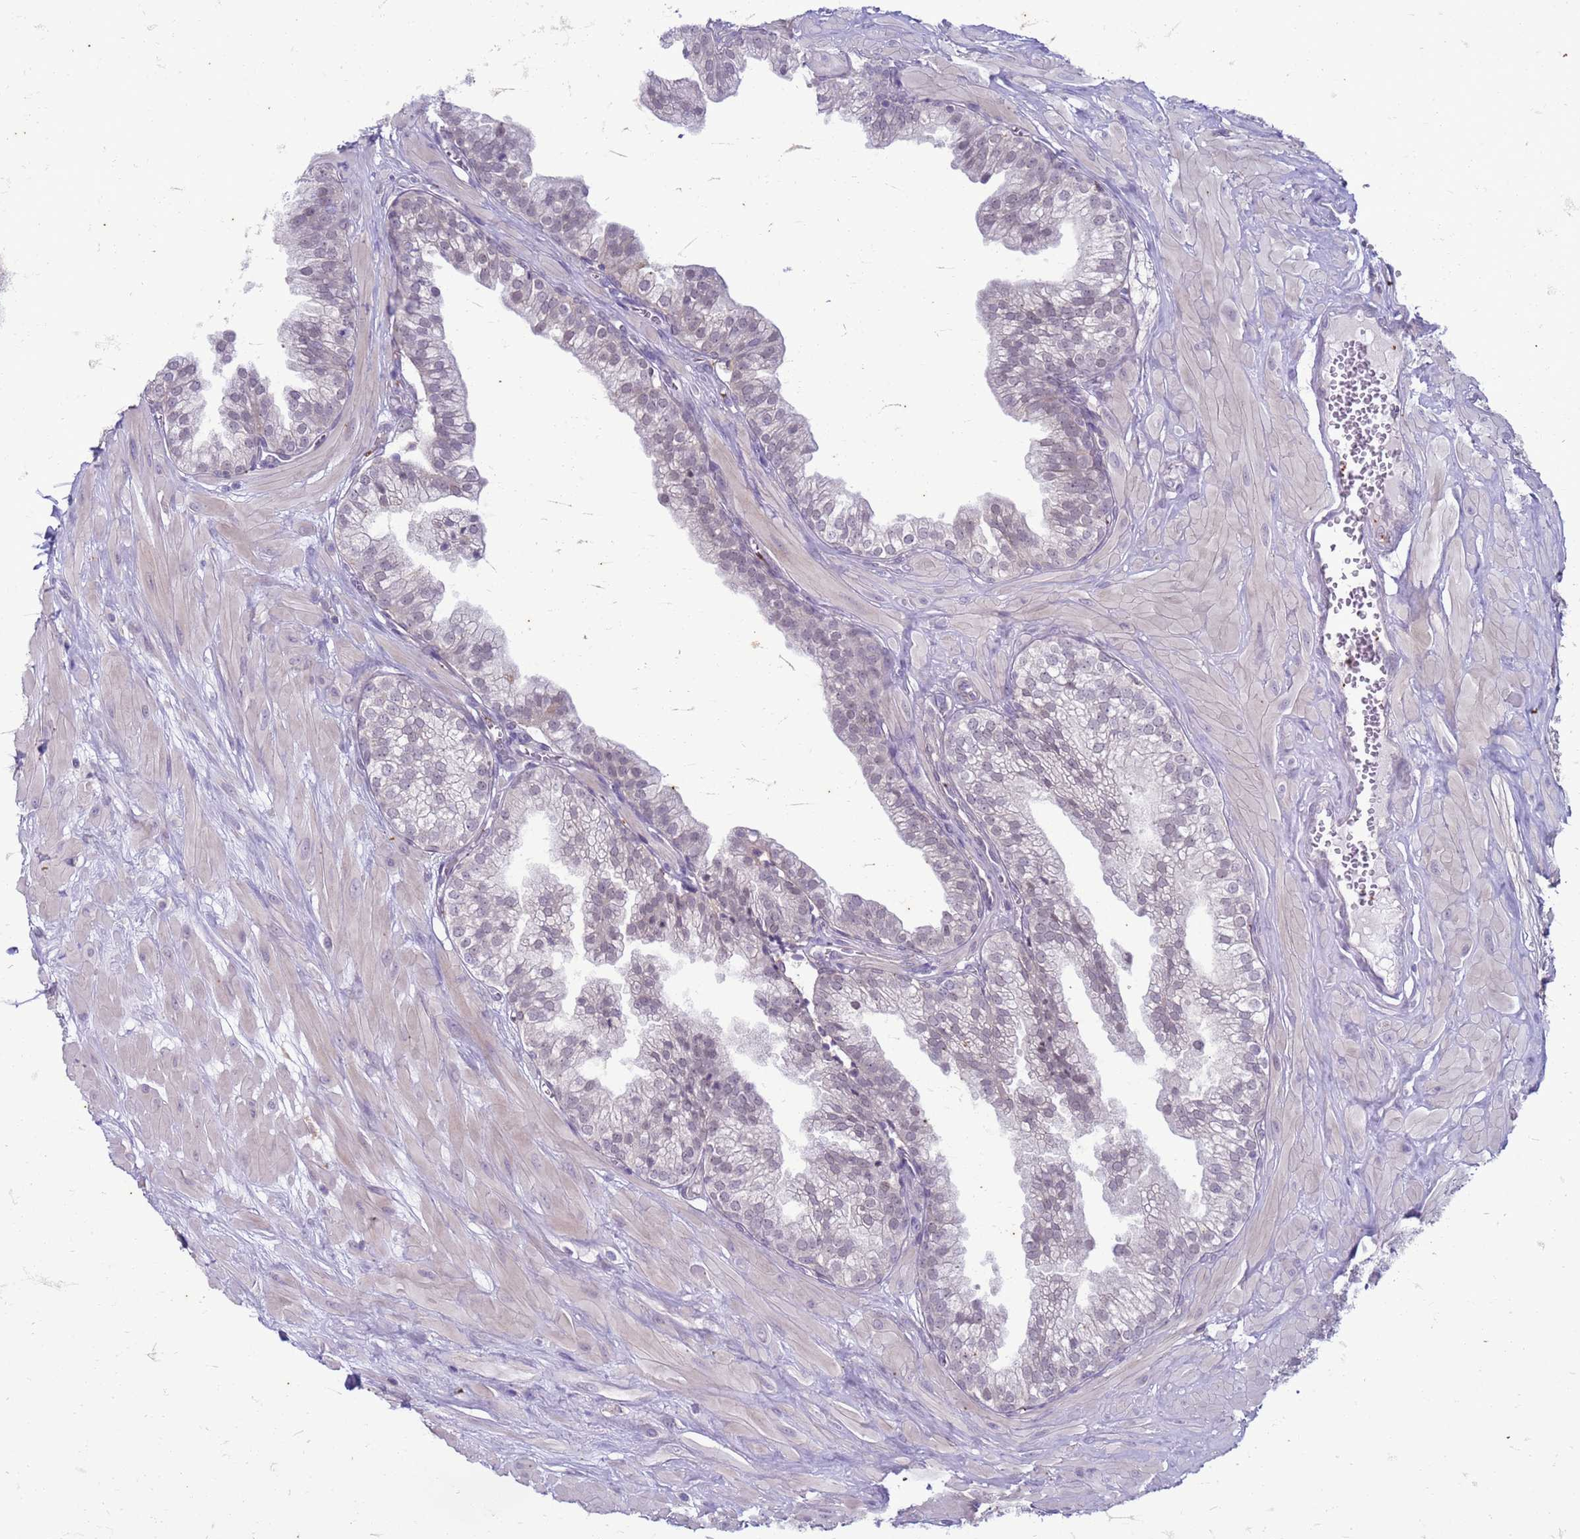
{"staining": {"intensity": "weak", "quantity": "<25%", "location": "cytoplasmic/membranous"}, "tissue": "prostate", "cell_type": "Glandular cells", "image_type": "normal", "snomed": [{"axis": "morphology", "description": "Normal tissue, NOS"}, {"axis": "topography", "description": "Prostate"}, {"axis": "topography", "description": "Peripheral nerve tissue"}], "caption": "Immunohistochemistry (IHC) micrograph of benign human prostate stained for a protein (brown), which reveals no expression in glandular cells.", "gene": "SLC15A3", "patient": {"sex": "male", "age": 55}}